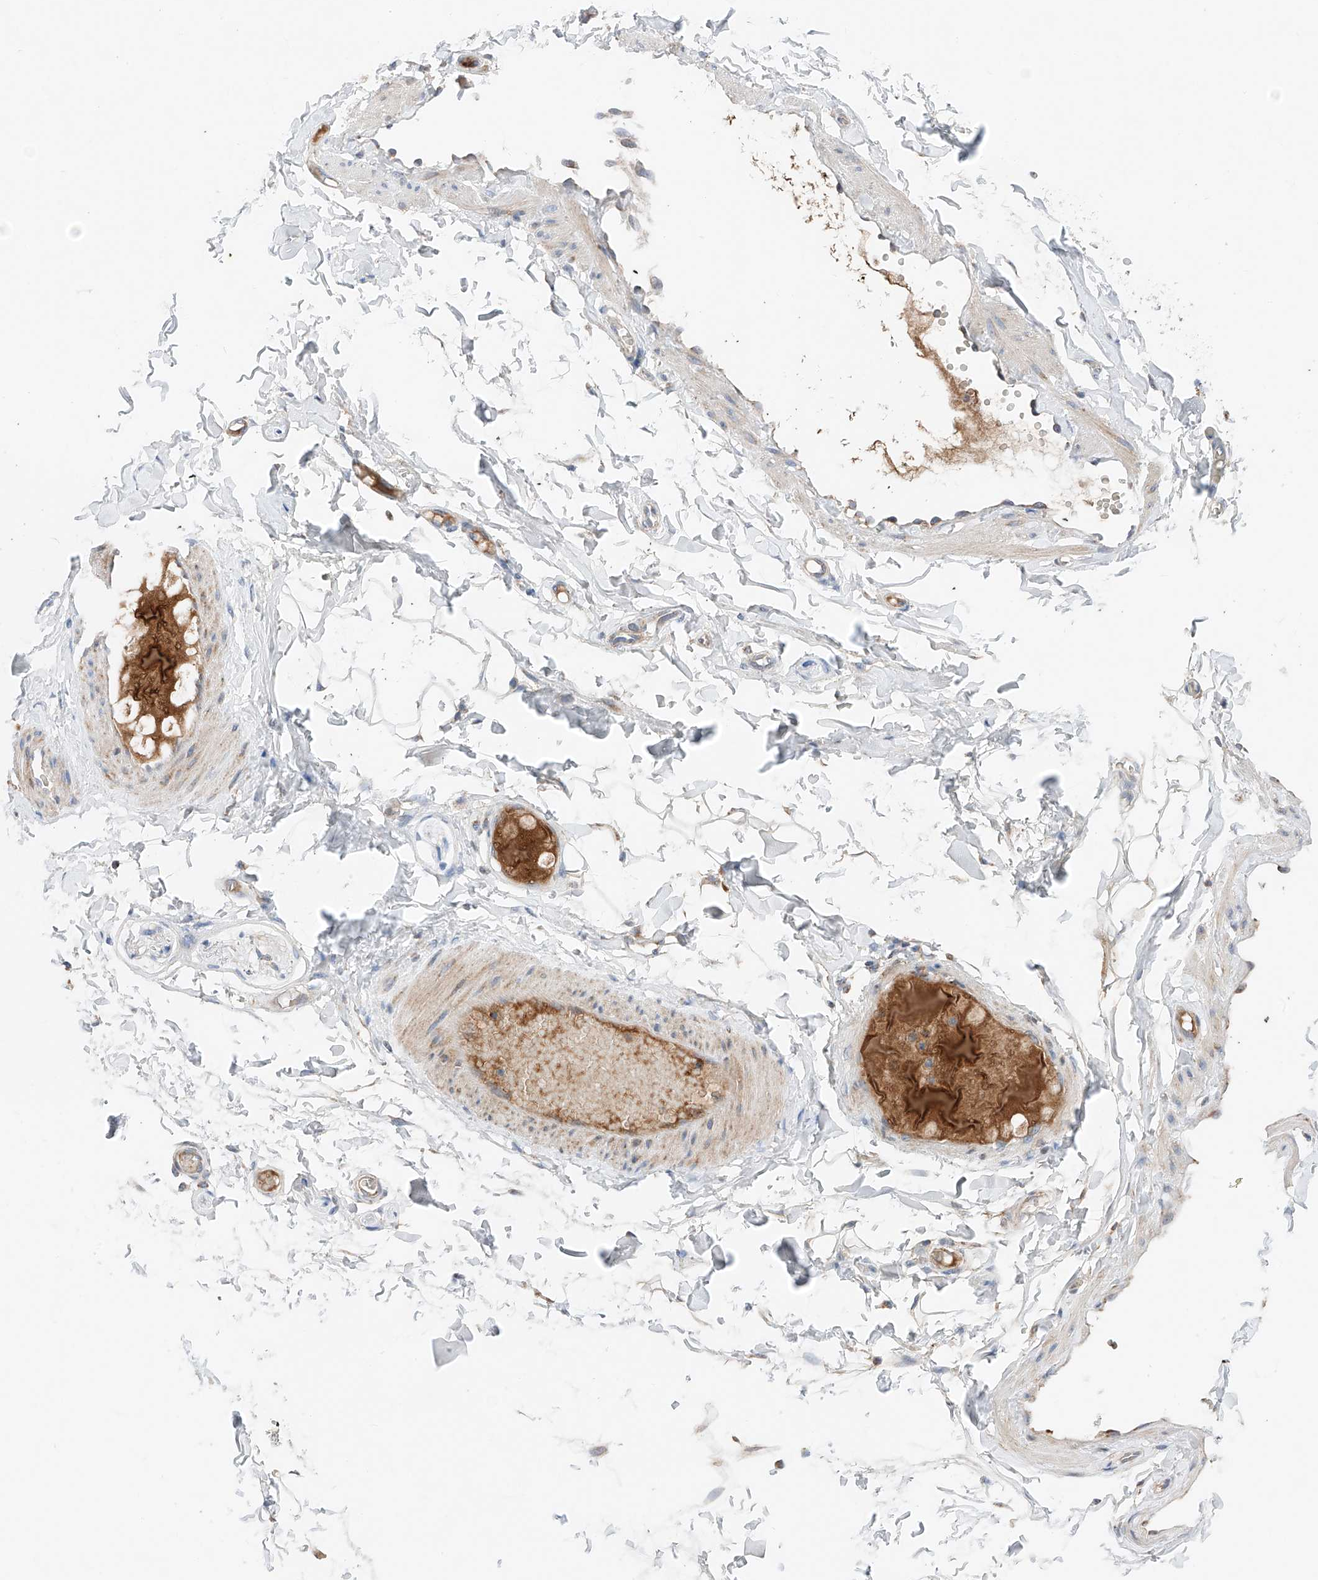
{"staining": {"intensity": "negative", "quantity": "none", "location": "none"}, "tissue": "adipose tissue", "cell_type": "Adipocytes", "image_type": "normal", "snomed": [{"axis": "morphology", "description": "Normal tissue, NOS"}, {"axis": "topography", "description": "Adipose tissue"}, {"axis": "topography", "description": "Vascular tissue"}, {"axis": "topography", "description": "Peripheral nerve tissue"}], "caption": "Immunohistochemistry micrograph of normal adipose tissue stained for a protein (brown), which demonstrates no staining in adipocytes.", "gene": "MRAP", "patient": {"sex": "male", "age": 25}}